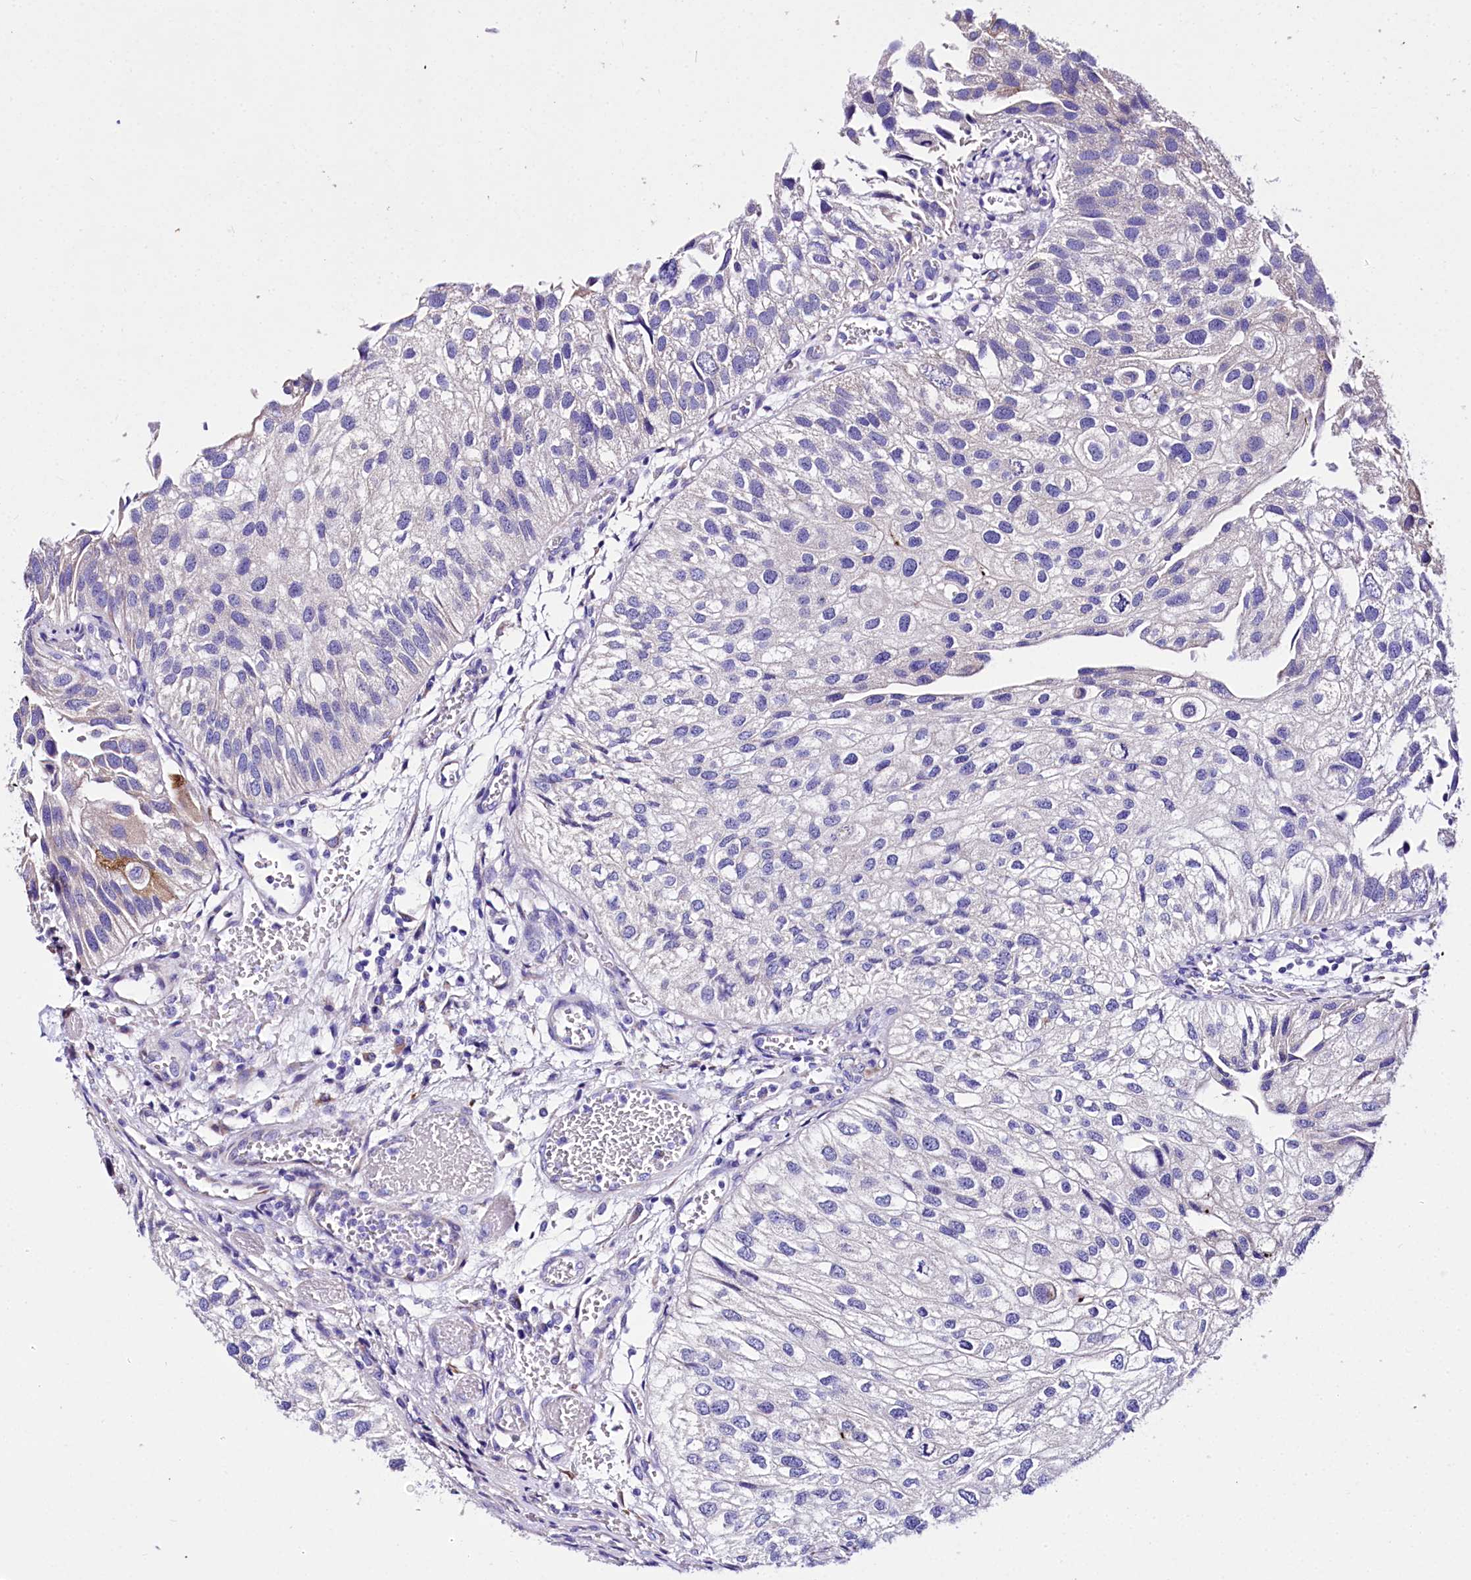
{"staining": {"intensity": "negative", "quantity": "none", "location": "none"}, "tissue": "urothelial cancer", "cell_type": "Tumor cells", "image_type": "cancer", "snomed": [{"axis": "morphology", "description": "Urothelial carcinoma, Low grade"}, {"axis": "topography", "description": "Urinary bladder"}], "caption": "Urothelial cancer stained for a protein using IHC displays no staining tumor cells.", "gene": "A2ML1", "patient": {"sex": "female", "age": 89}}